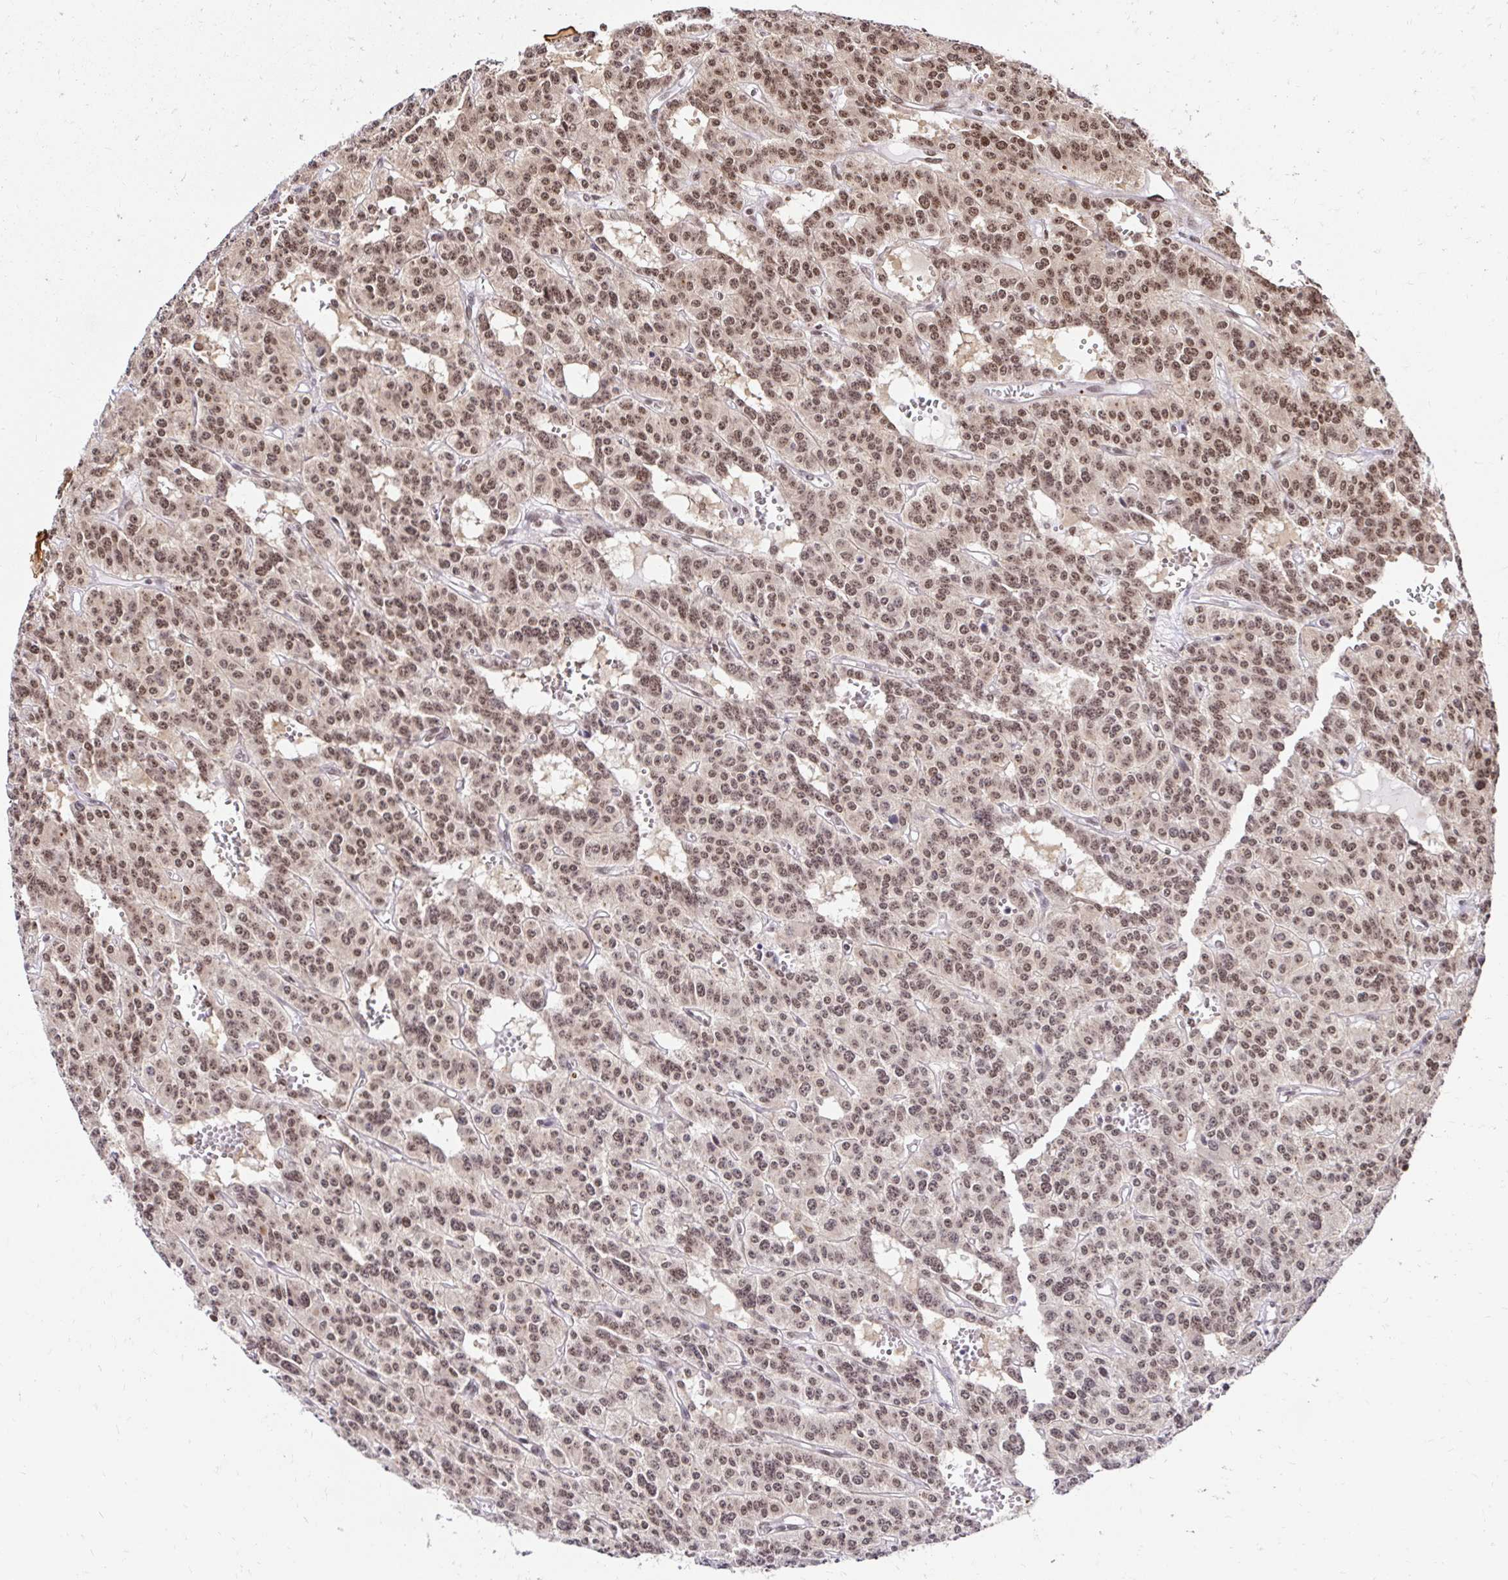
{"staining": {"intensity": "moderate", "quantity": ">75%", "location": "nuclear"}, "tissue": "carcinoid", "cell_type": "Tumor cells", "image_type": "cancer", "snomed": [{"axis": "morphology", "description": "Carcinoid, malignant, NOS"}, {"axis": "topography", "description": "Lung"}], "caption": "Protein analysis of carcinoid tissue shows moderate nuclear staining in about >75% of tumor cells.", "gene": "GLYR1", "patient": {"sex": "female", "age": 71}}